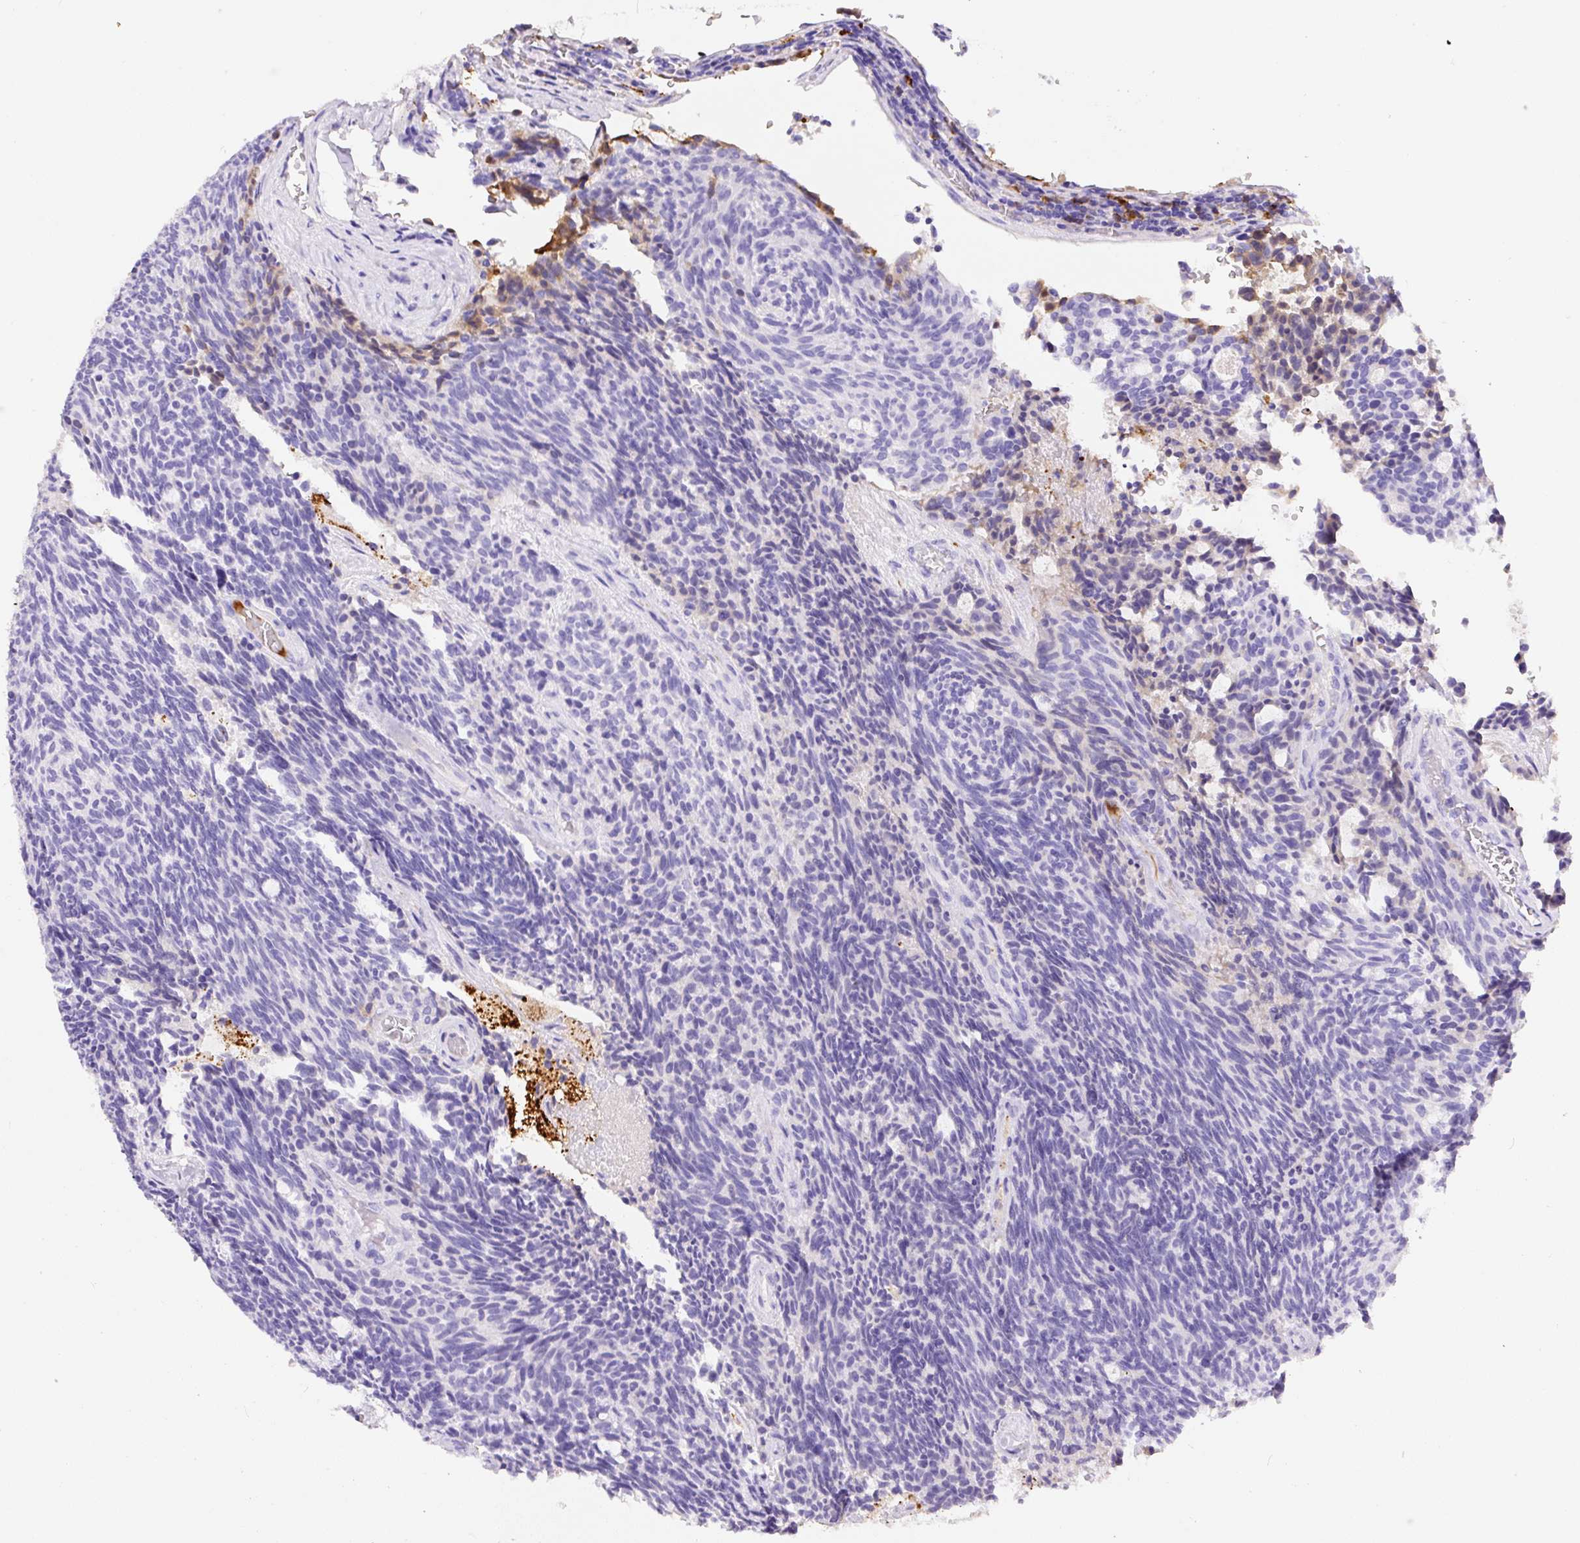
{"staining": {"intensity": "negative", "quantity": "none", "location": "none"}, "tissue": "carcinoid", "cell_type": "Tumor cells", "image_type": "cancer", "snomed": [{"axis": "morphology", "description": "Carcinoid, malignant, NOS"}, {"axis": "topography", "description": "Pancreas"}], "caption": "The image shows no staining of tumor cells in carcinoid (malignant).", "gene": "APCS", "patient": {"sex": "female", "age": 54}}